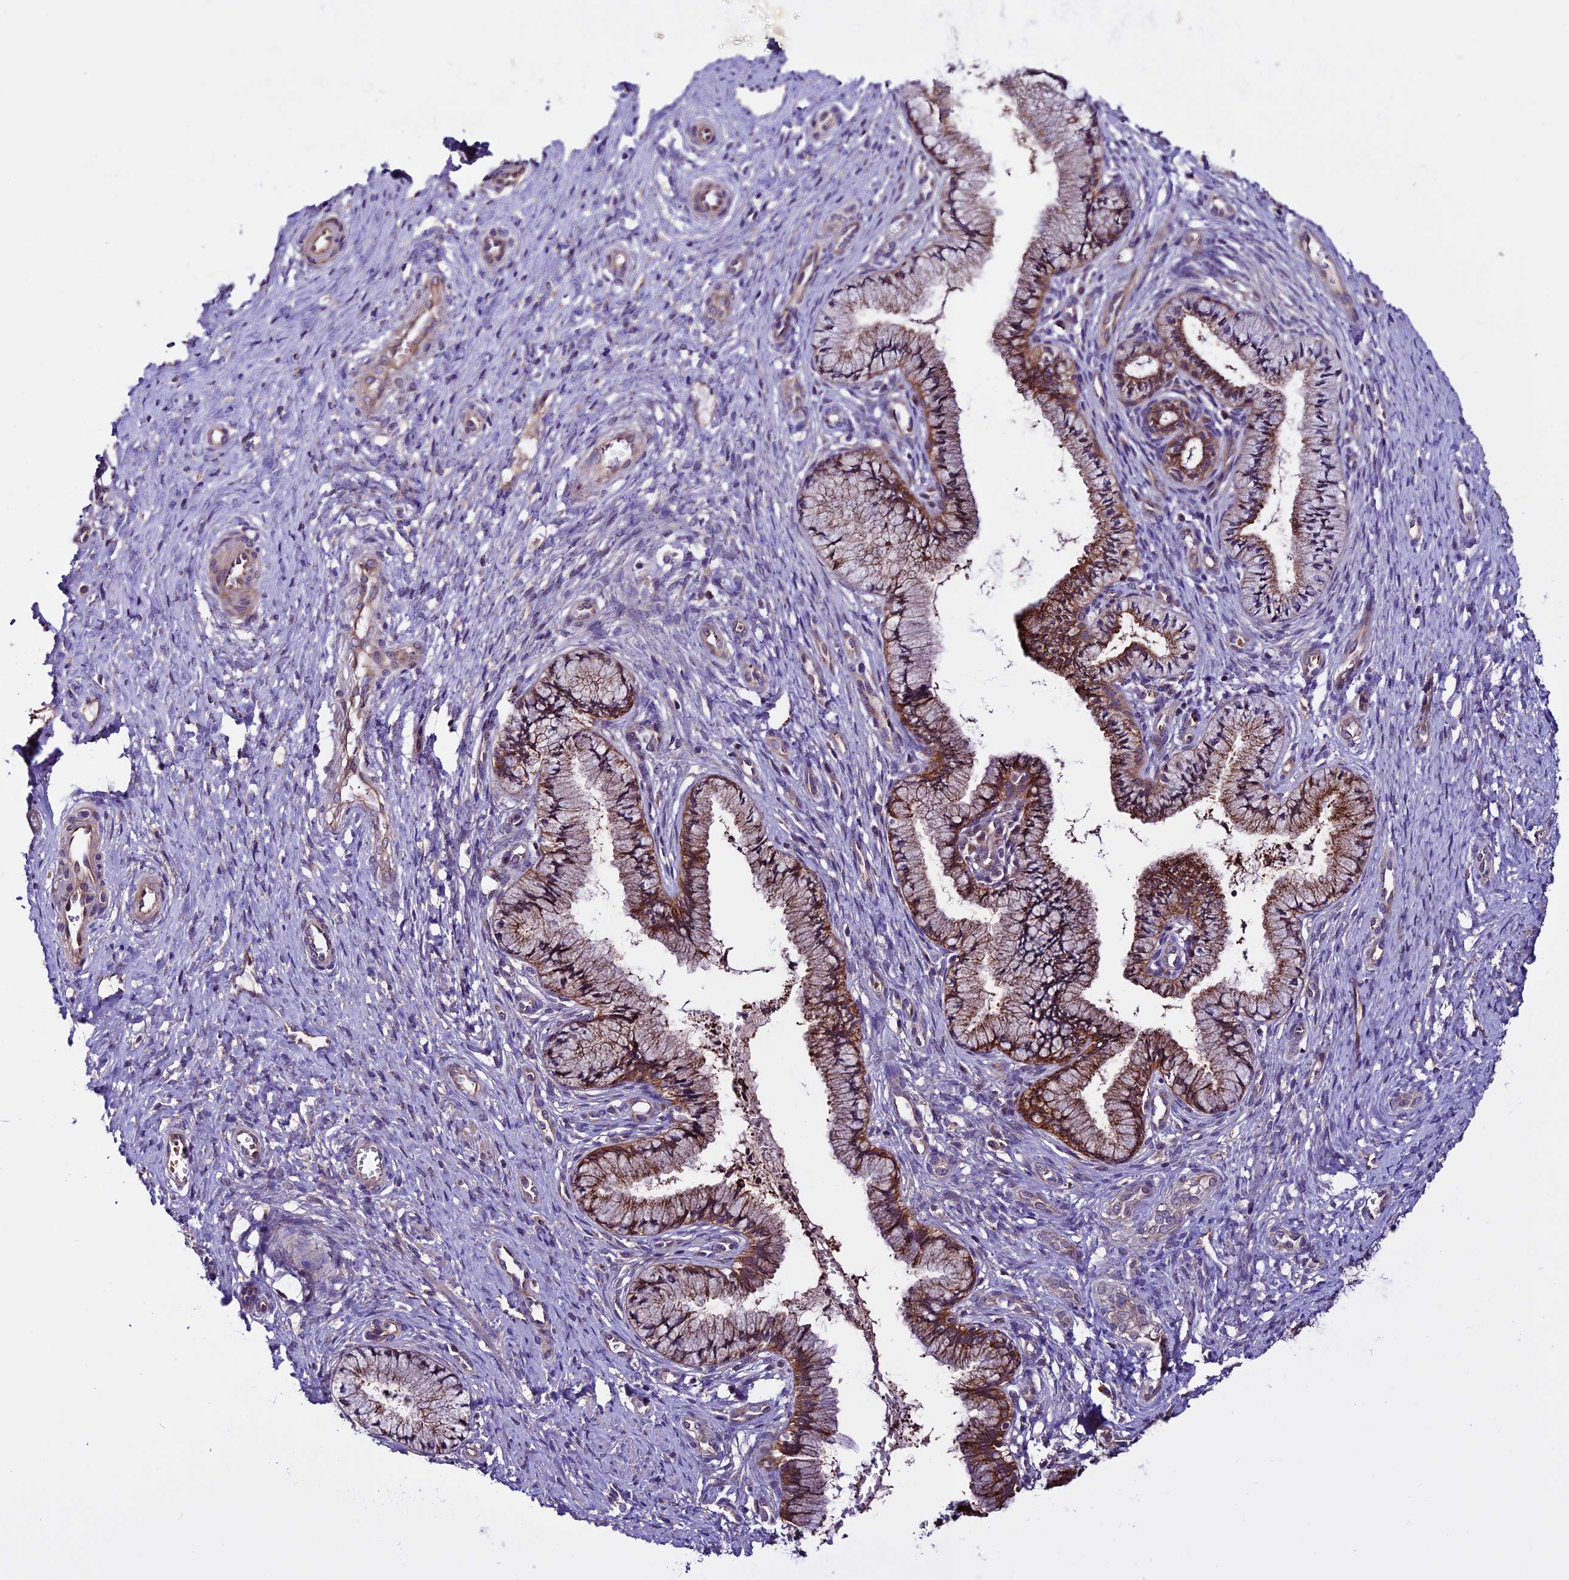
{"staining": {"intensity": "strong", "quantity": ">75%", "location": "cytoplasmic/membranous"}, "tissue": "cervix", "cell_type": "Glandular cells", "image_type": "normal", "snomed": [{"axis": "morphology", "description": "Normal tissue, NOS"}, {"axis": "topography", "description": "Cervix"}], "caption": "Approximately >75% of glandular cells in normal human cervix reveal strong cytoplasmic/membranous protein staining as visualized by brown immunohistochemical staining.", "gene": "RINL", "patient": {"sex": "female", "age": 36}}